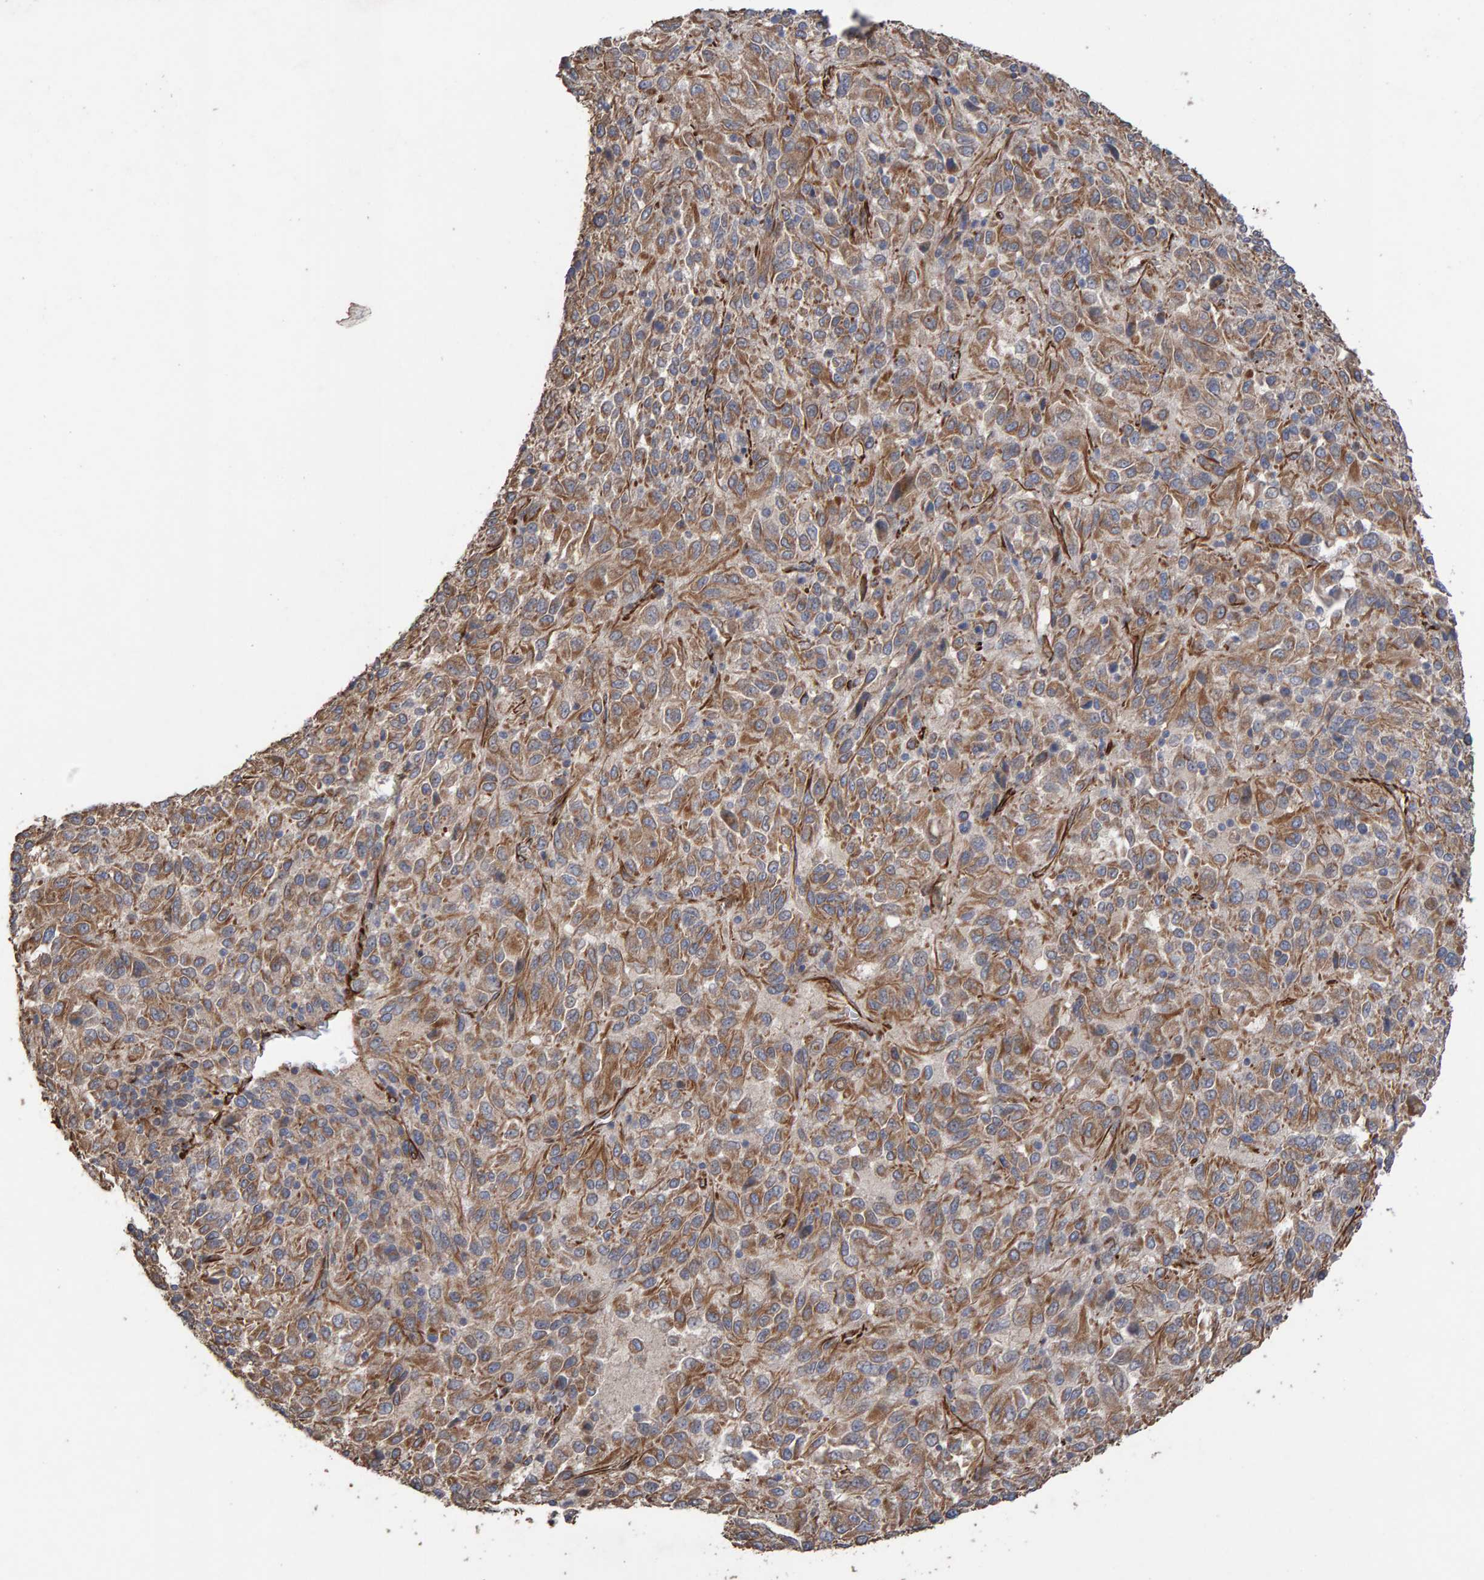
{"staining": {"intensity": "moderate", "quantity": ">75%", "location": "cytoplasmic/membranous"}, "tissue": "melanoma", "cell_type": "Tumor cells", "image_type": "cancer", "snomed": [{"axis": "morphology", "description": "Malignant melanoma, Metastatic site"}, {"axis": "topography", "description": "Lung"}], "caption": "Immunohistochemistry (DAB (3,3'-diaminobenzidine)) staining of malignant melanoma (metastatic site) shows moderate cytoplasmic/membranous protein expression in approximately >75% of tumor cells.", "gene": "ZNF347", "patient": {"sex": "male", "age": 64}}